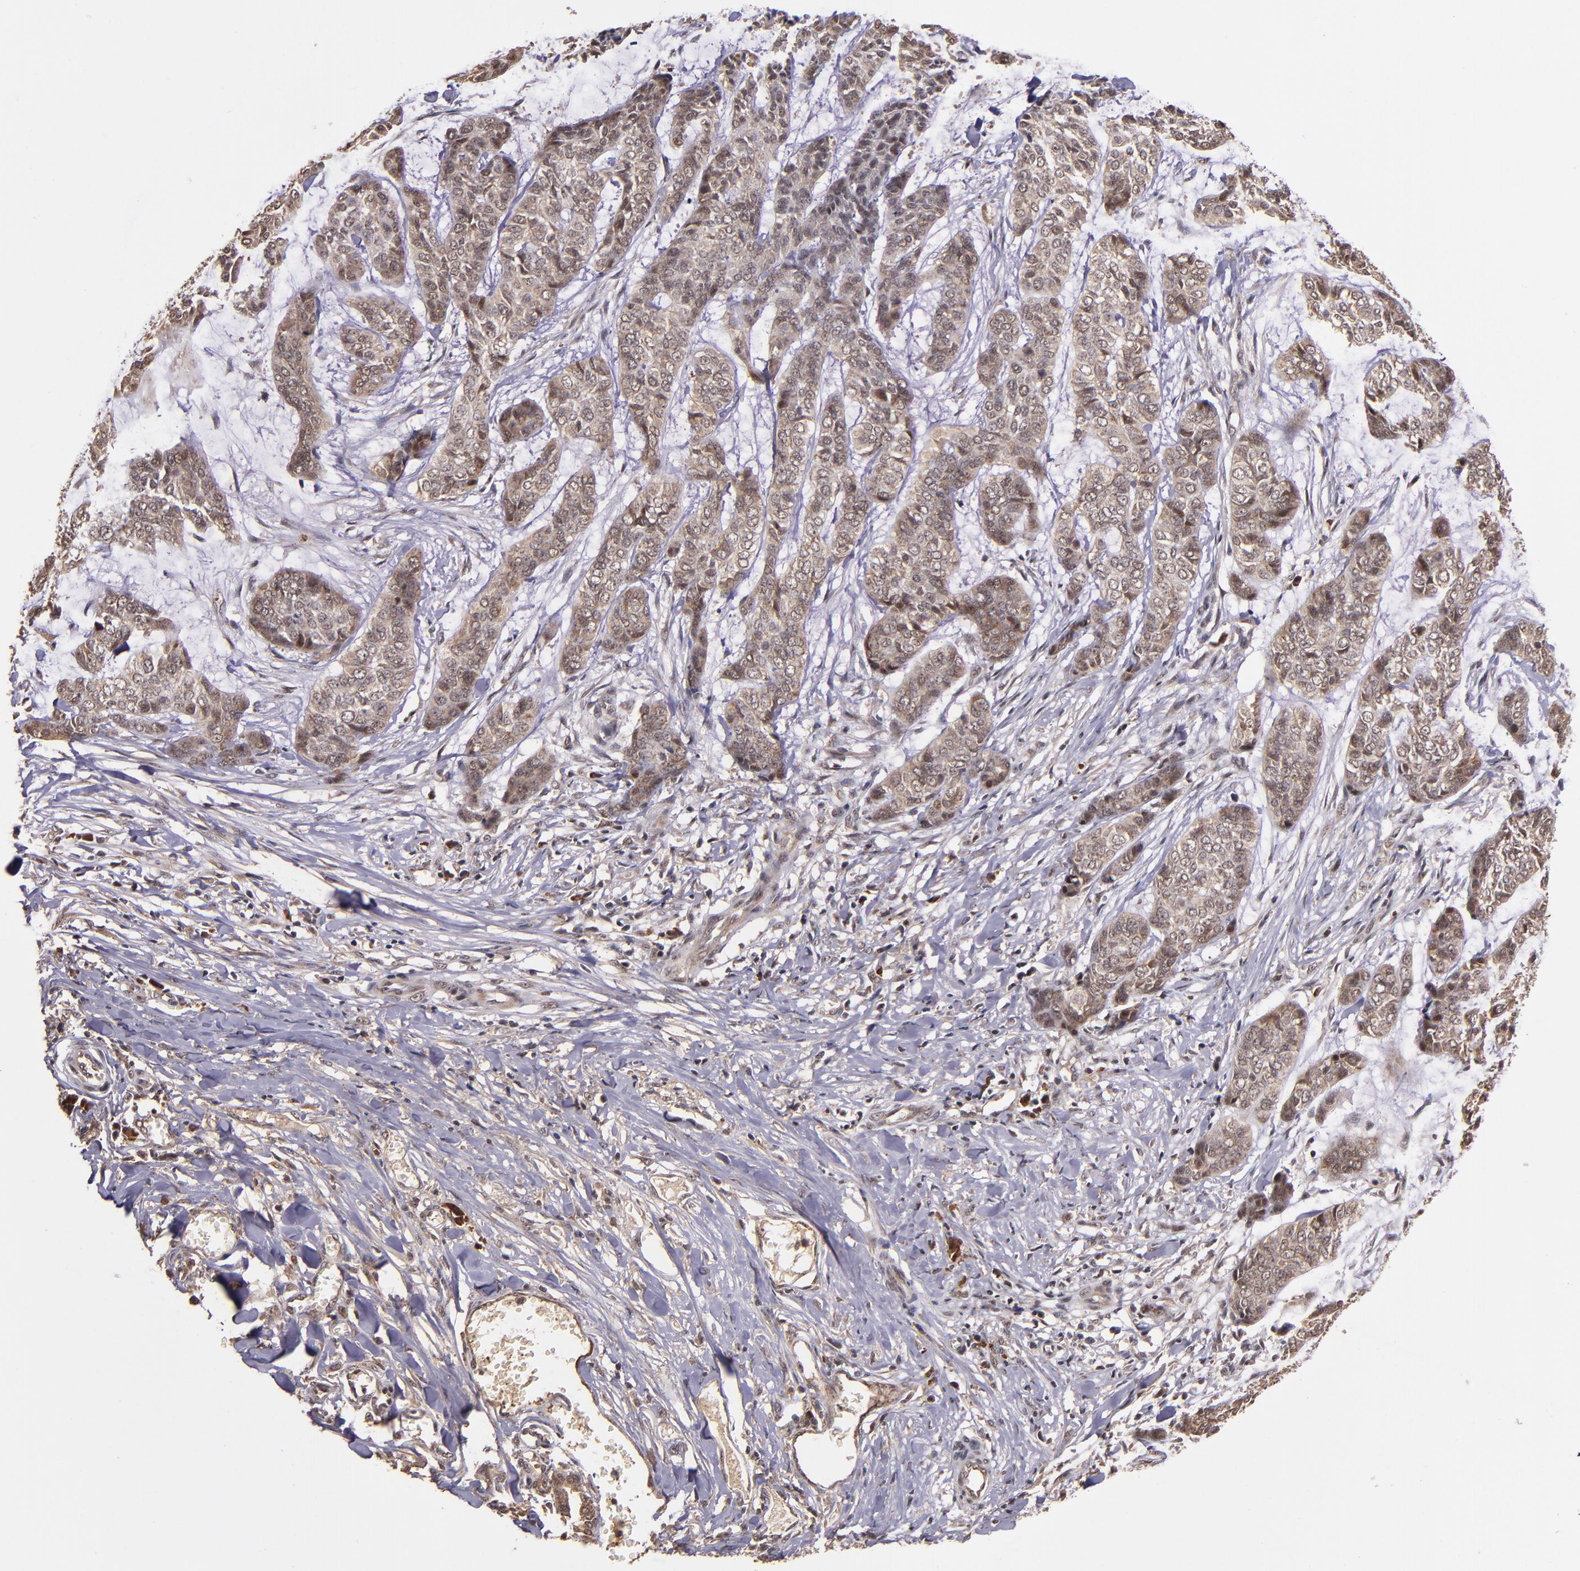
{"staining": {"intensity": "weak", "quantity": ">75%", "location": "cytoplasmic/membranous"}, "tissue": "skin cancer", "cell_type": "Tumor cells", "image_type": "cancer", "snomed": [{"axis": "morphology", "description": "Basal cell carcinoma"}, {"axis": "topography", "description": "Skin"}], "caption": "The micrograph displays immunohistochemical staining of skin basal cell carcinoma. There is weak cytoplasmic/membranous expression is appreciated in approximately >75% of tumor cells.", "gene": "RIOK3", "patient": {"sex": "female", "age": 64}}